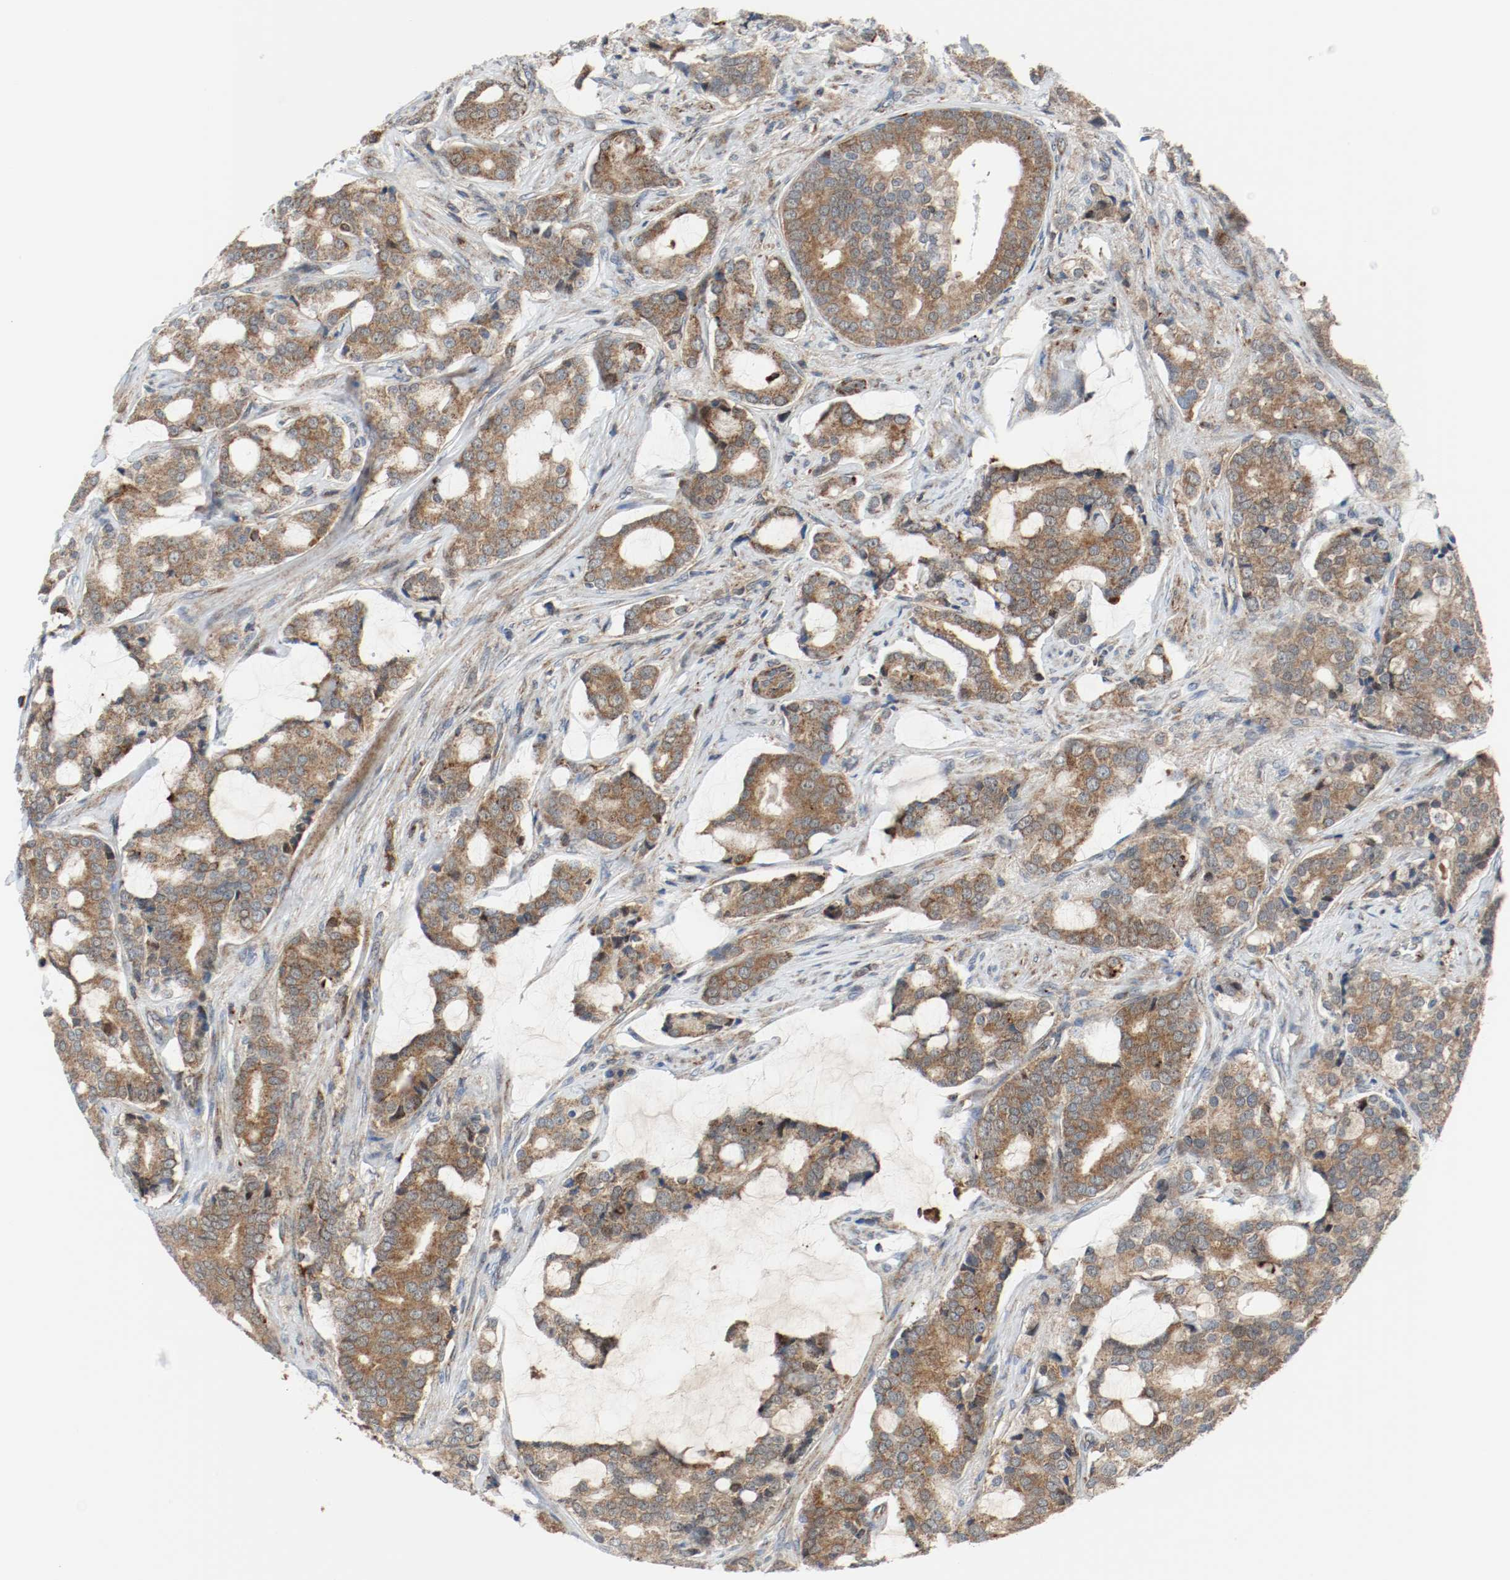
{"staining": {"intensity": "moderate", "quantity": ">75%", "location": "cytoplasmic/membranous"}, "tissue": "prostate cancer", "cell_type": "Tumor cells", "image_type": "cancer", "snomed": [{"axis": "morphology", "description": "Adenocarcinoma, Low grade"}, {"axis": "topography", "description": "Prostate"}], "caption": "This micrograph displays IHC staining of prostate cancer, with medium moderate cytoplasmic/membranous staining in about >75% of tumor cells.", "gene": "TXNRD1", "patient": {"sex": "male", "age": 58}}